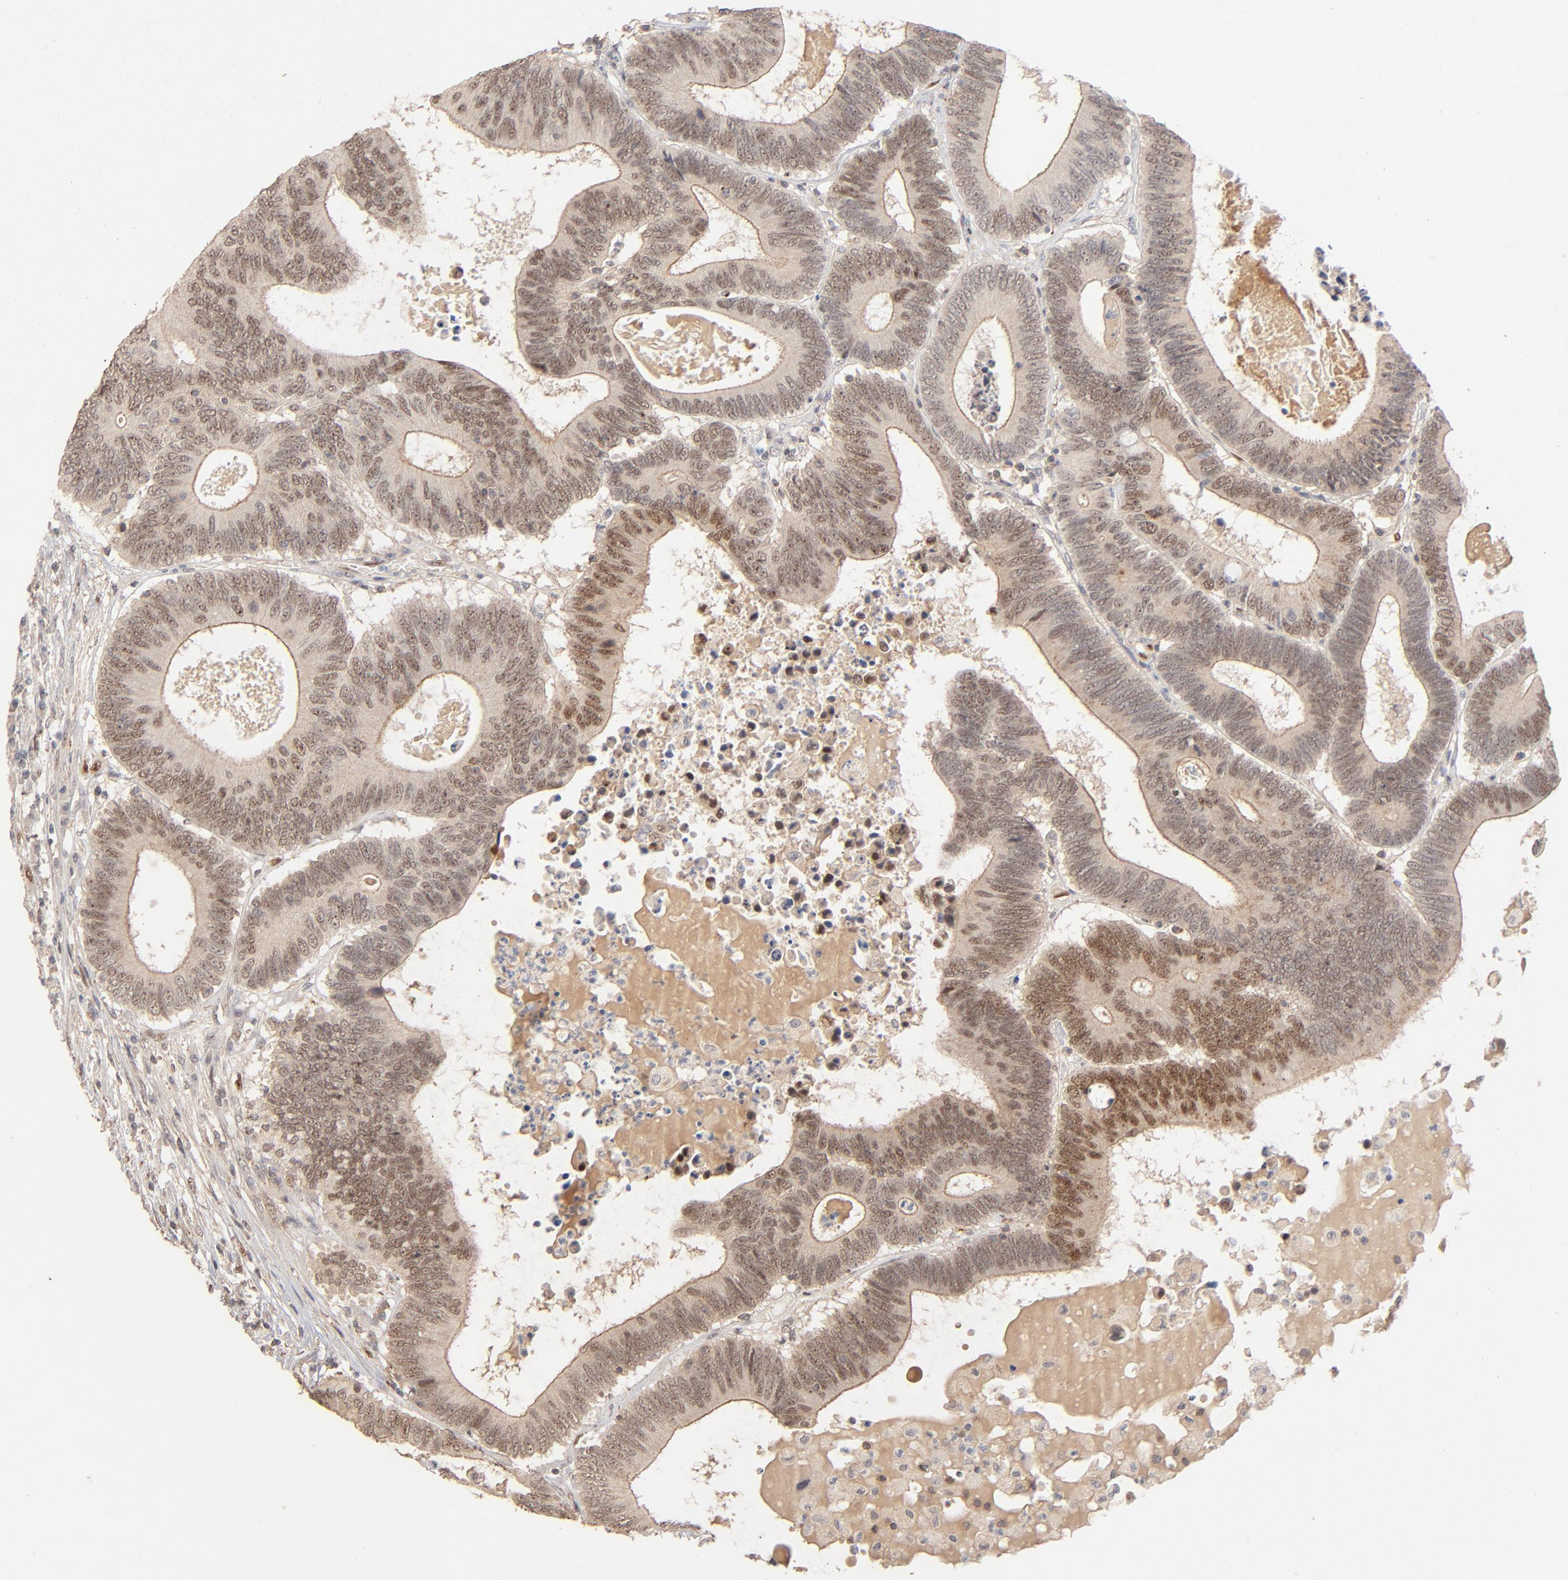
{"staining": {"intensity": "moderate", "quantity": ">75%", "location": "nuclear"}, "tissue": "colorectal cancer", "cell_type": "Tumor cells", "image_type": "cancer", "snomed": [{"axis": "morphology", "description": "Adenocarcinoma, NOS"}, {"axis": "topography", "description": "Colon"}], "caption": "Protein expression analysis of adenocarcinoma (colorectal) exhibits moderate nuclear staining in approximately >75% of tumor cells.", "gene": "NFIB", "patient": {"sex": "female", "age": 78}}